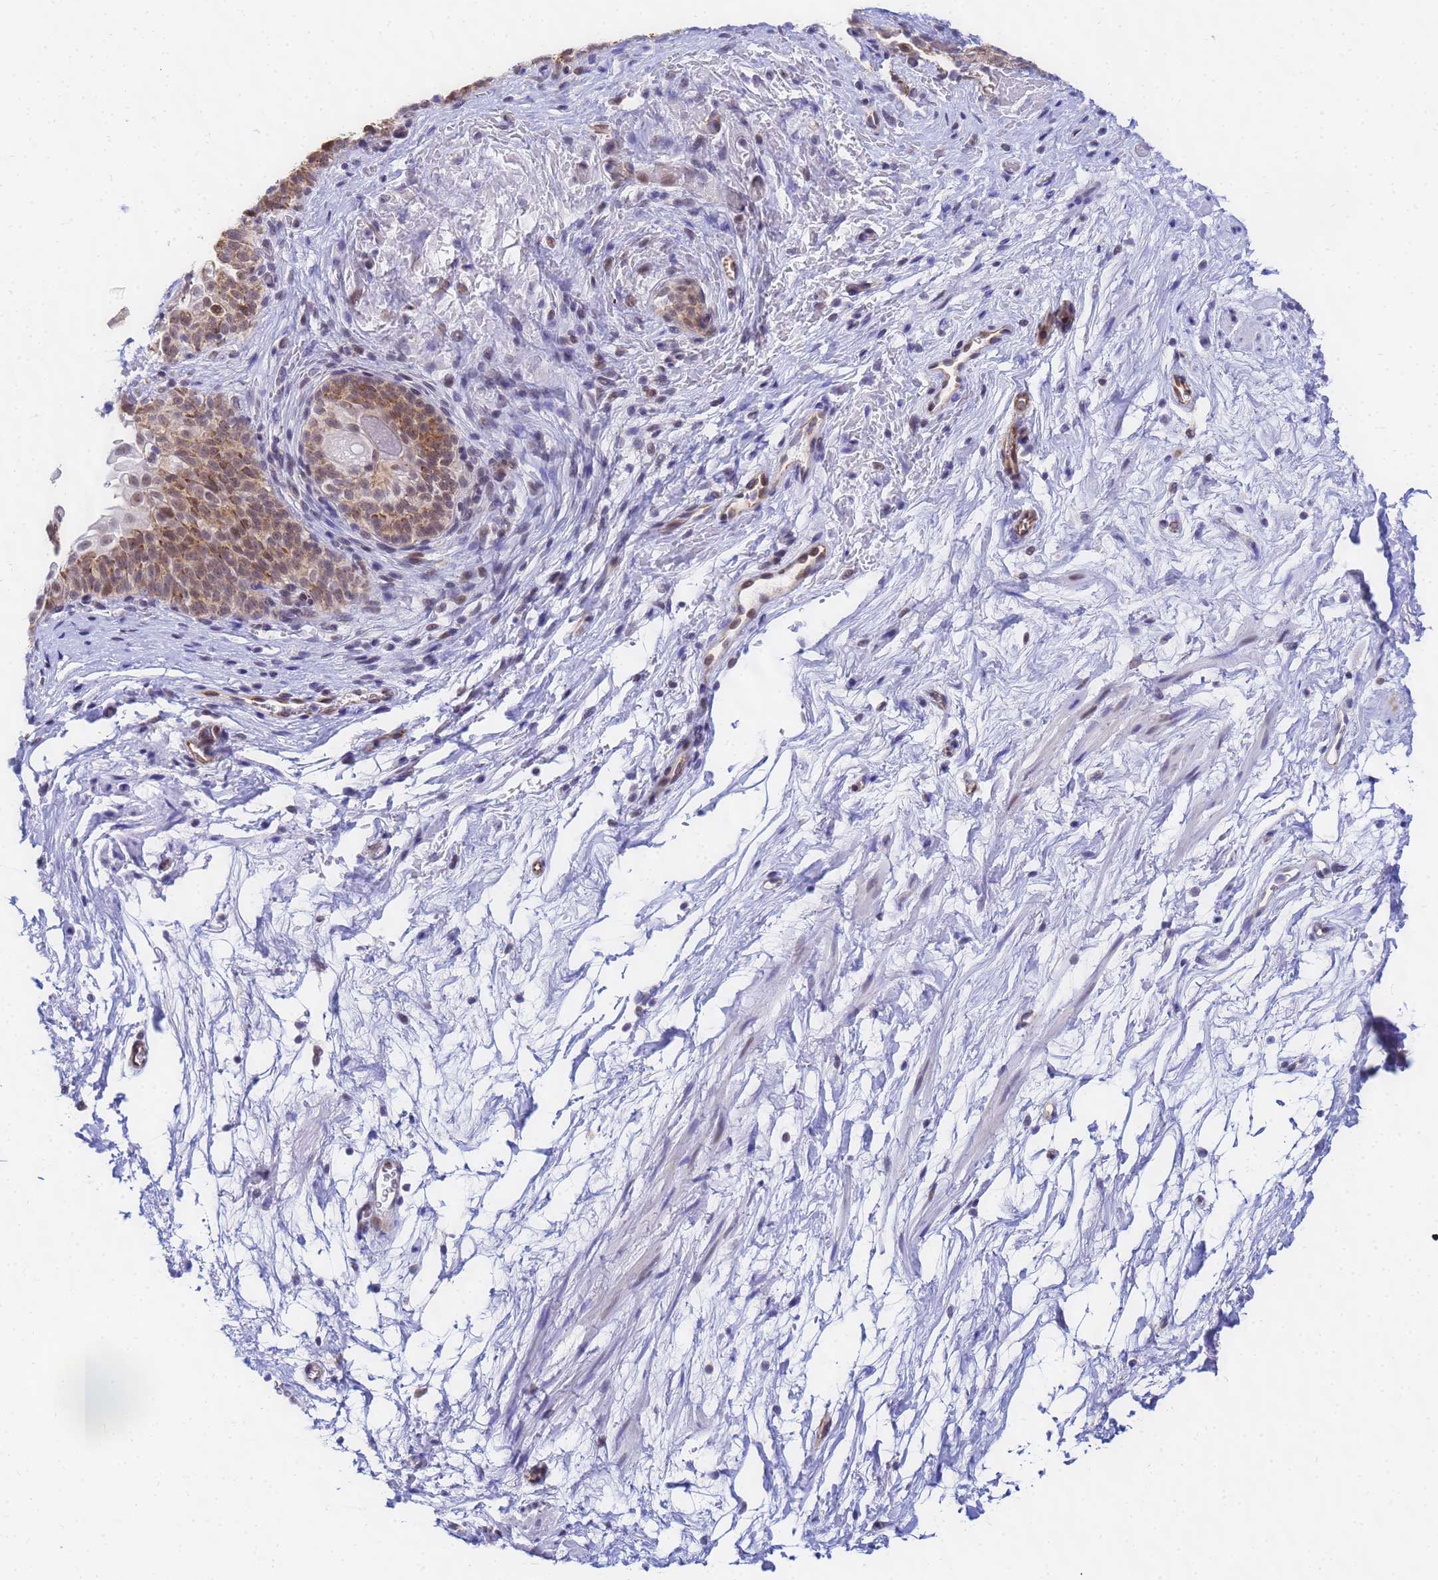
{"staining": {"intensity": "negative", "quantity": "none", "location": "none"}, "tissue": "smooth muscle", "cell_type": "Smooth muscle cells", "image_type": "normal", "snomed": [{"axis": "morphology", "description": "Normal tissue, NOS"}, {"axis": "topography", "description": "Smooth muscle"}, {"axis": "topography", "description": "Peripheral nerve tissue"}], "caption": "Immunohistochemical staining of normal smooth muscle displays no significant expression in smooth muscle cells.", "gene": "CKMT1A", "patient": {"sex": "male", "age": 69}}